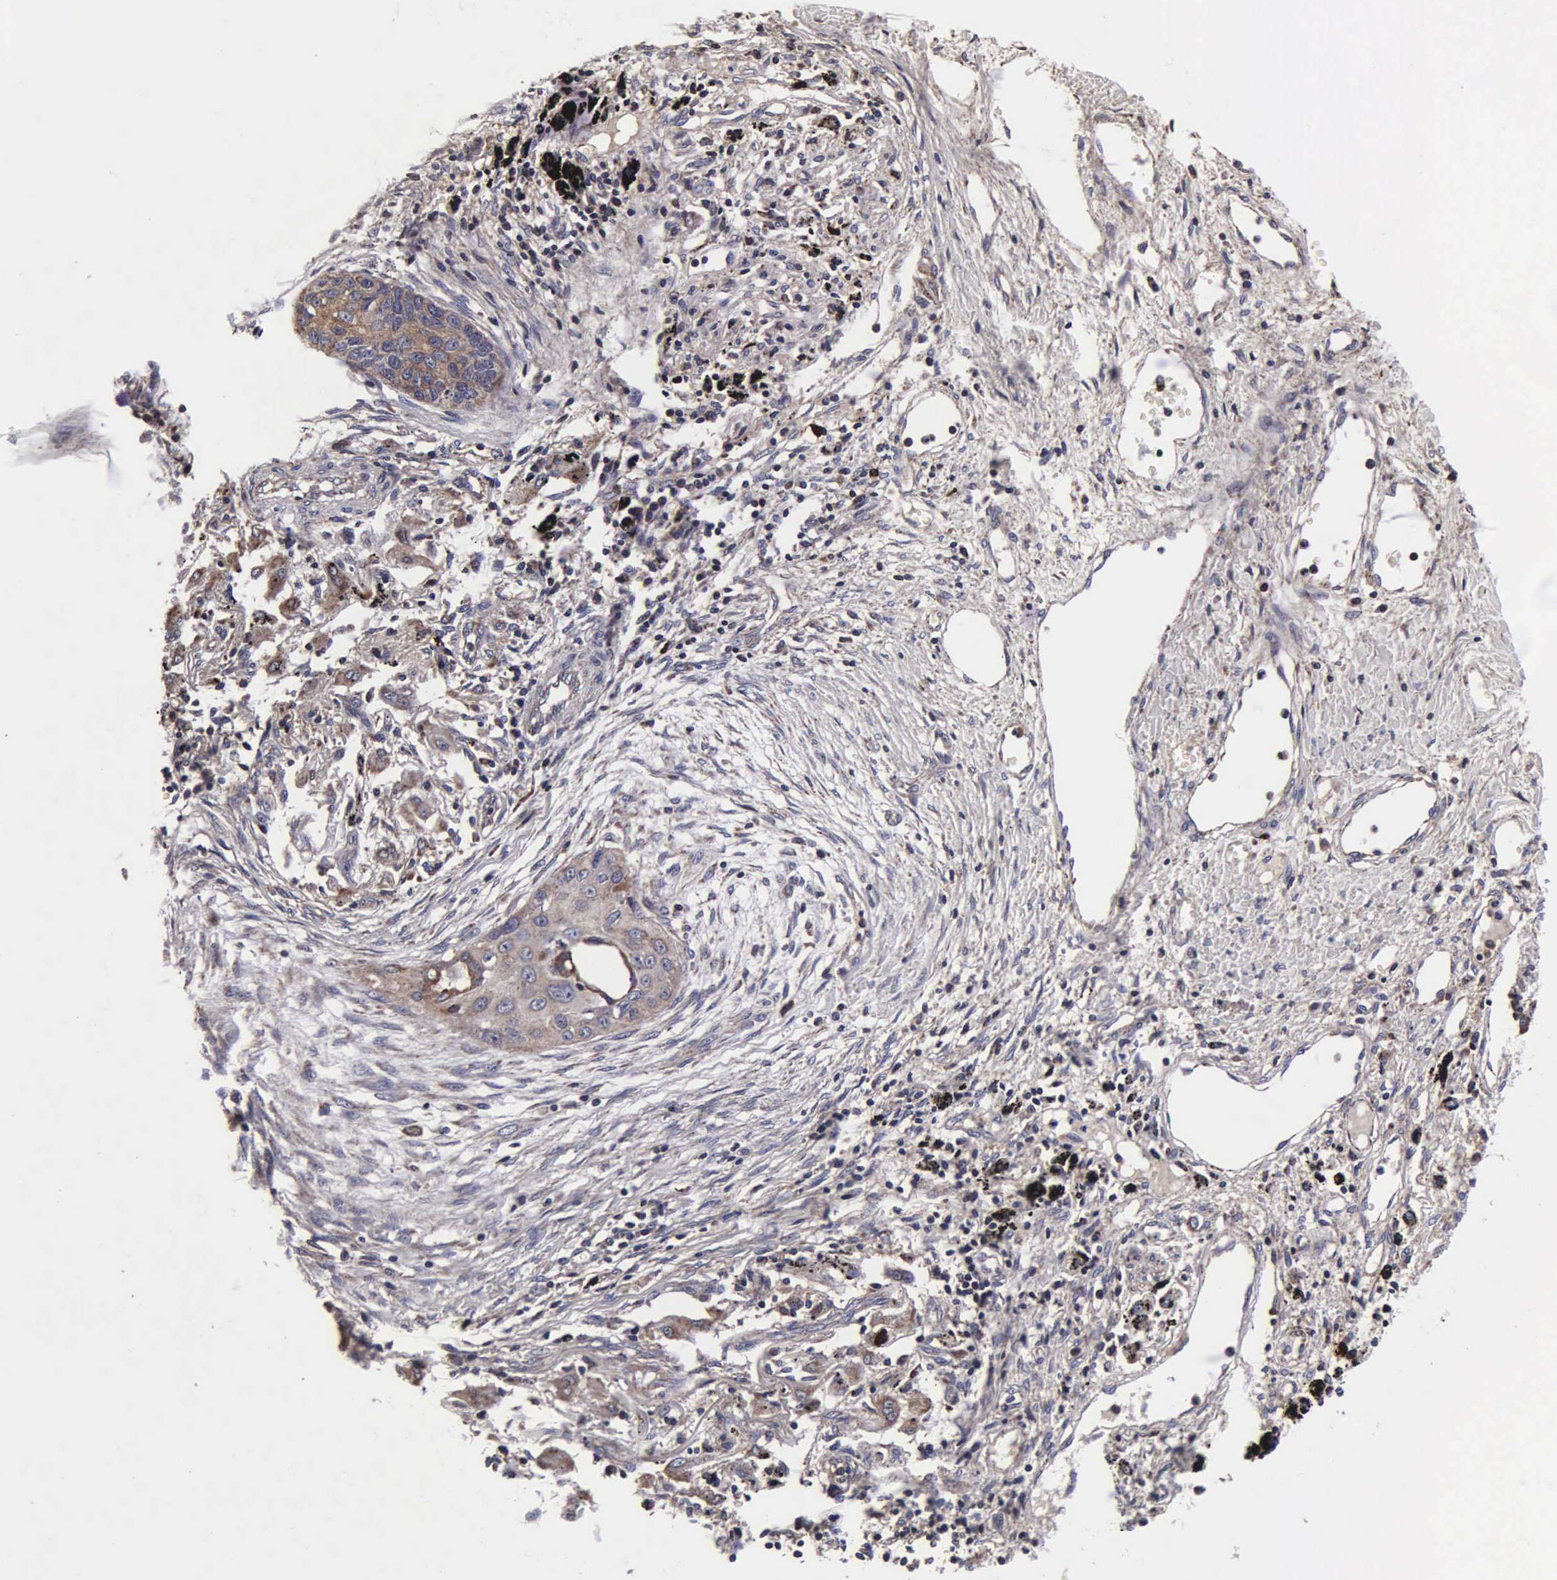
{"staining": {"intensity": "moderate", "quantity": ">75%", "location": "cytoplasmic/membranous"}, "tissue": "lung cancer", "cell_type": "Tumor cells", "image_type": "cancer", "snomed": [{"axis": "morphology", "description": "Squamous cell carcinoma, NOS"}, {"axis": "topography", "description": "Lung"}], "caption": "Immunohistochemical staining of lung squamous cell carcinoma exhibits medium levels of moderate cytoplasmic/membranous protein expression in approximately >75% of tumor cells.", "gene": "PSMA3", "patient": {"sex": "male", "age": 71}}